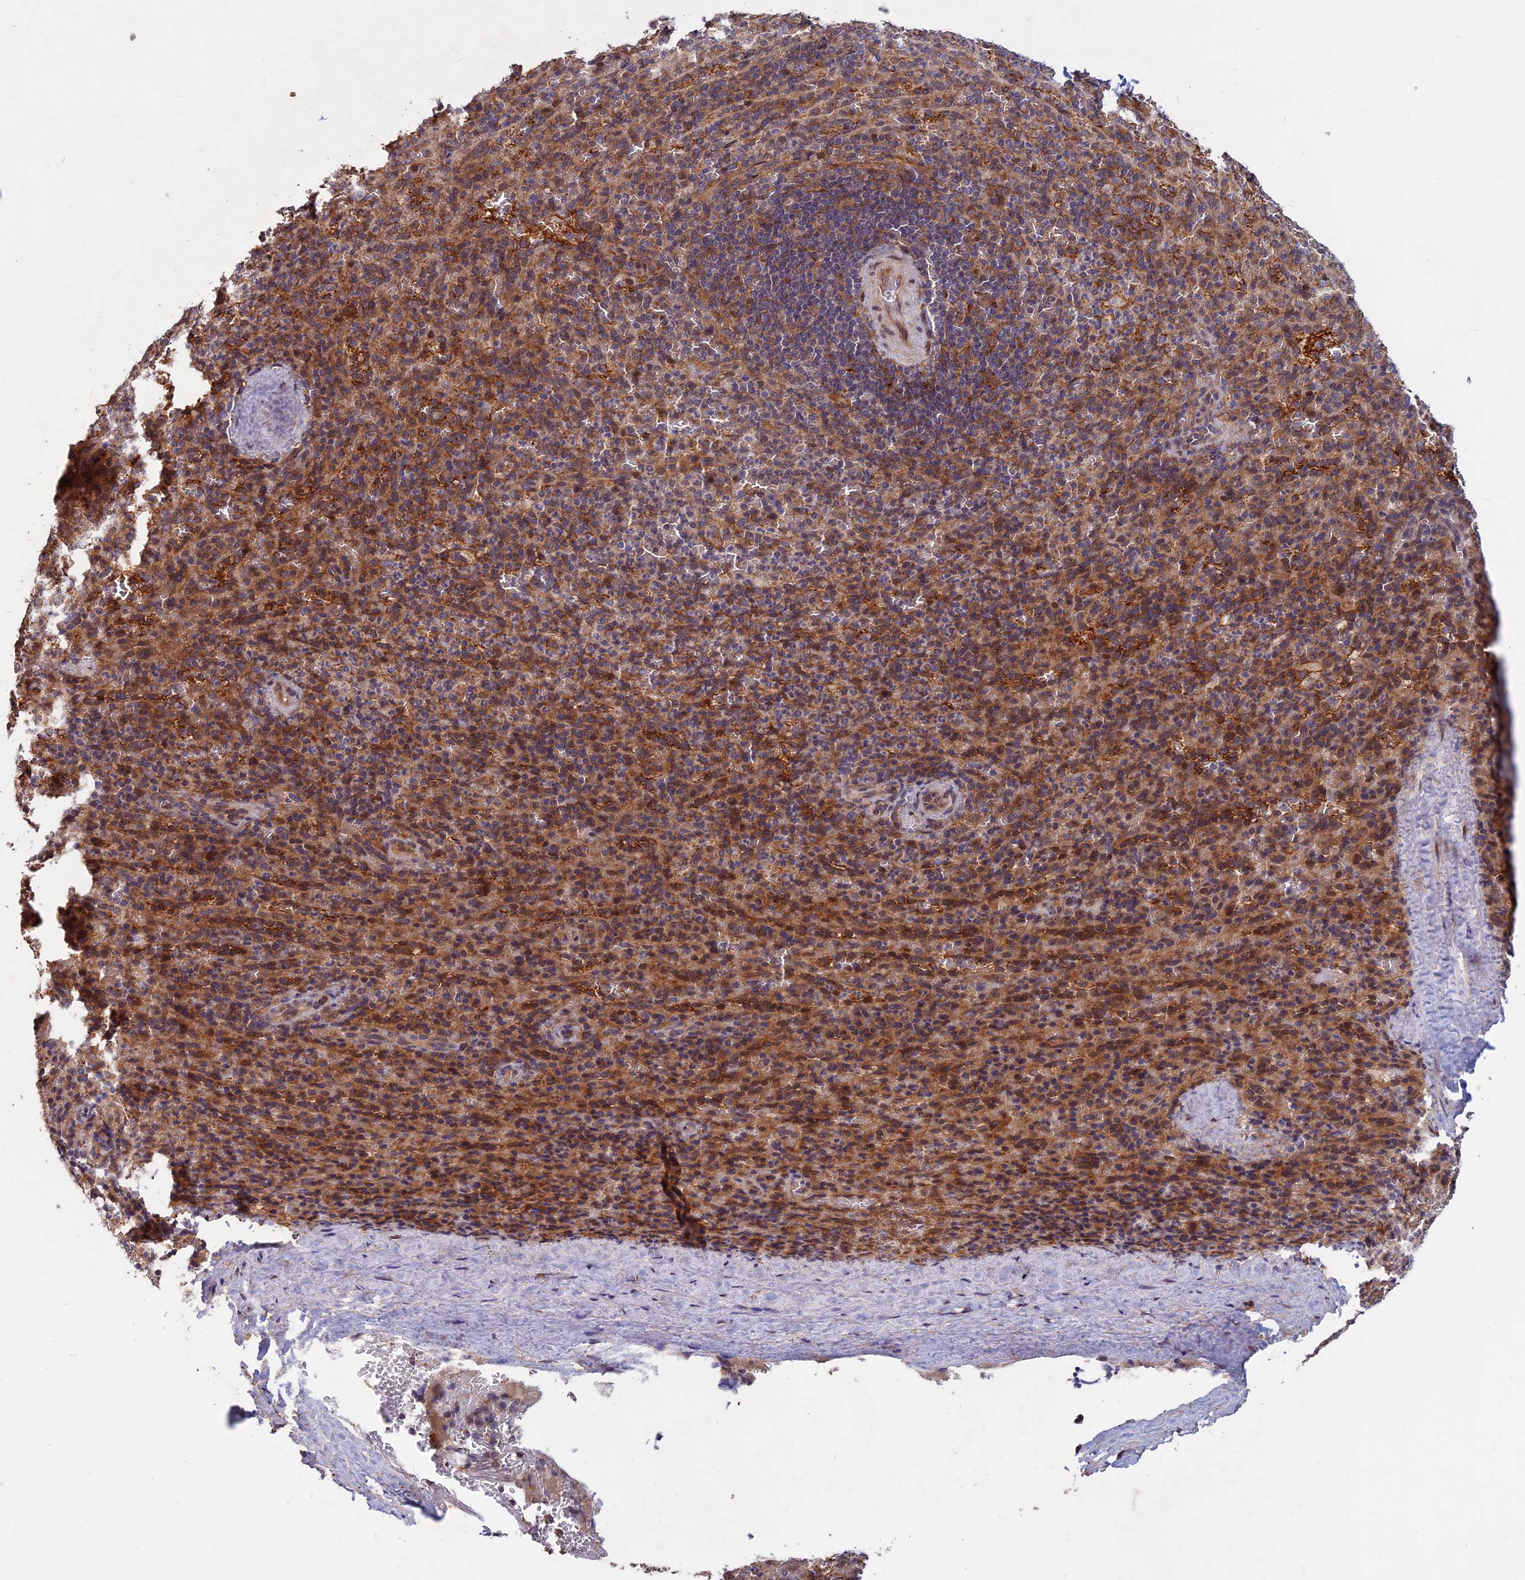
{"staining": {"intensity": "moderate", "quantity": "25%-75%", "location": "cytoplasmic/membranous"}, "tissue": "spleen", "cell_type": "Cells in red pulp", "image_type": "normal", "snomed": [{"axis": "morphology", "description": "Normal tissue, NOS"}, {"axis": "topography", "description": "Spleen"}], "caption": "Cells in red pulp show medium levels of moderate cytoplasmic/membranous staining in about 25%-75% of cells in unremarkable spleen.", "gene": "SPG11", "patient": {"sex": "female", "age": 21}}